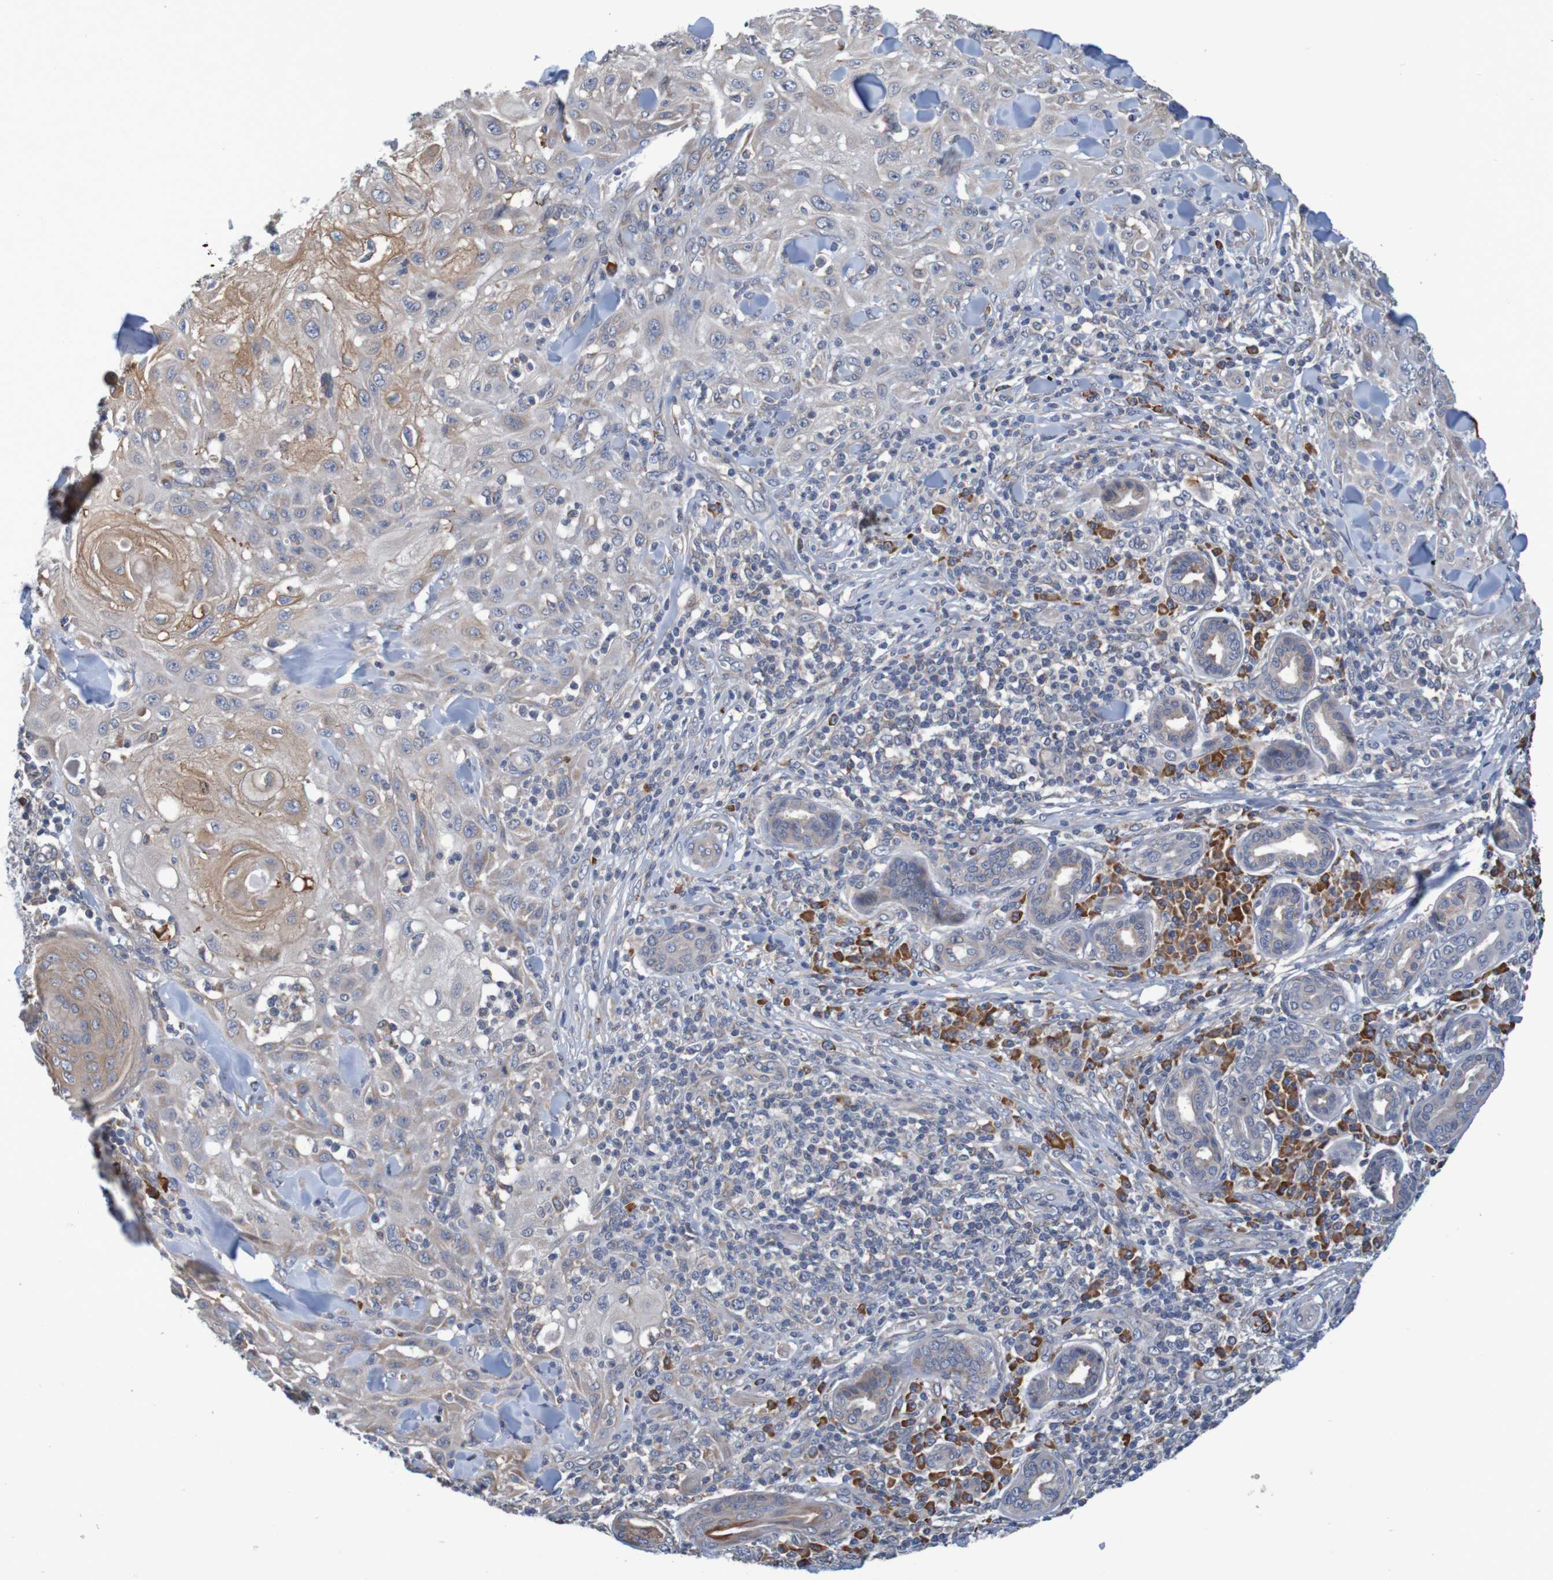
{"staining": {"intensity": "moderate", "quantity": "<25%", "location": "cytoplasmic/membranous"}, "tissue": "skin cancer", "cell_type": "Tumor cells", "image_type": "cancer", "snomed": [{"axis": "morphology", "description": "Squamous cell carcinoma, NOS"}, {"axis": "topography", "description": "Skin"}], "caption": "A brown stain shows moderate cytoplasmic/membranous staining of a protein in human skin cancer tumor cells.", "gene": "CLDN18", "patient": {"sex": "male", "age": 24}}